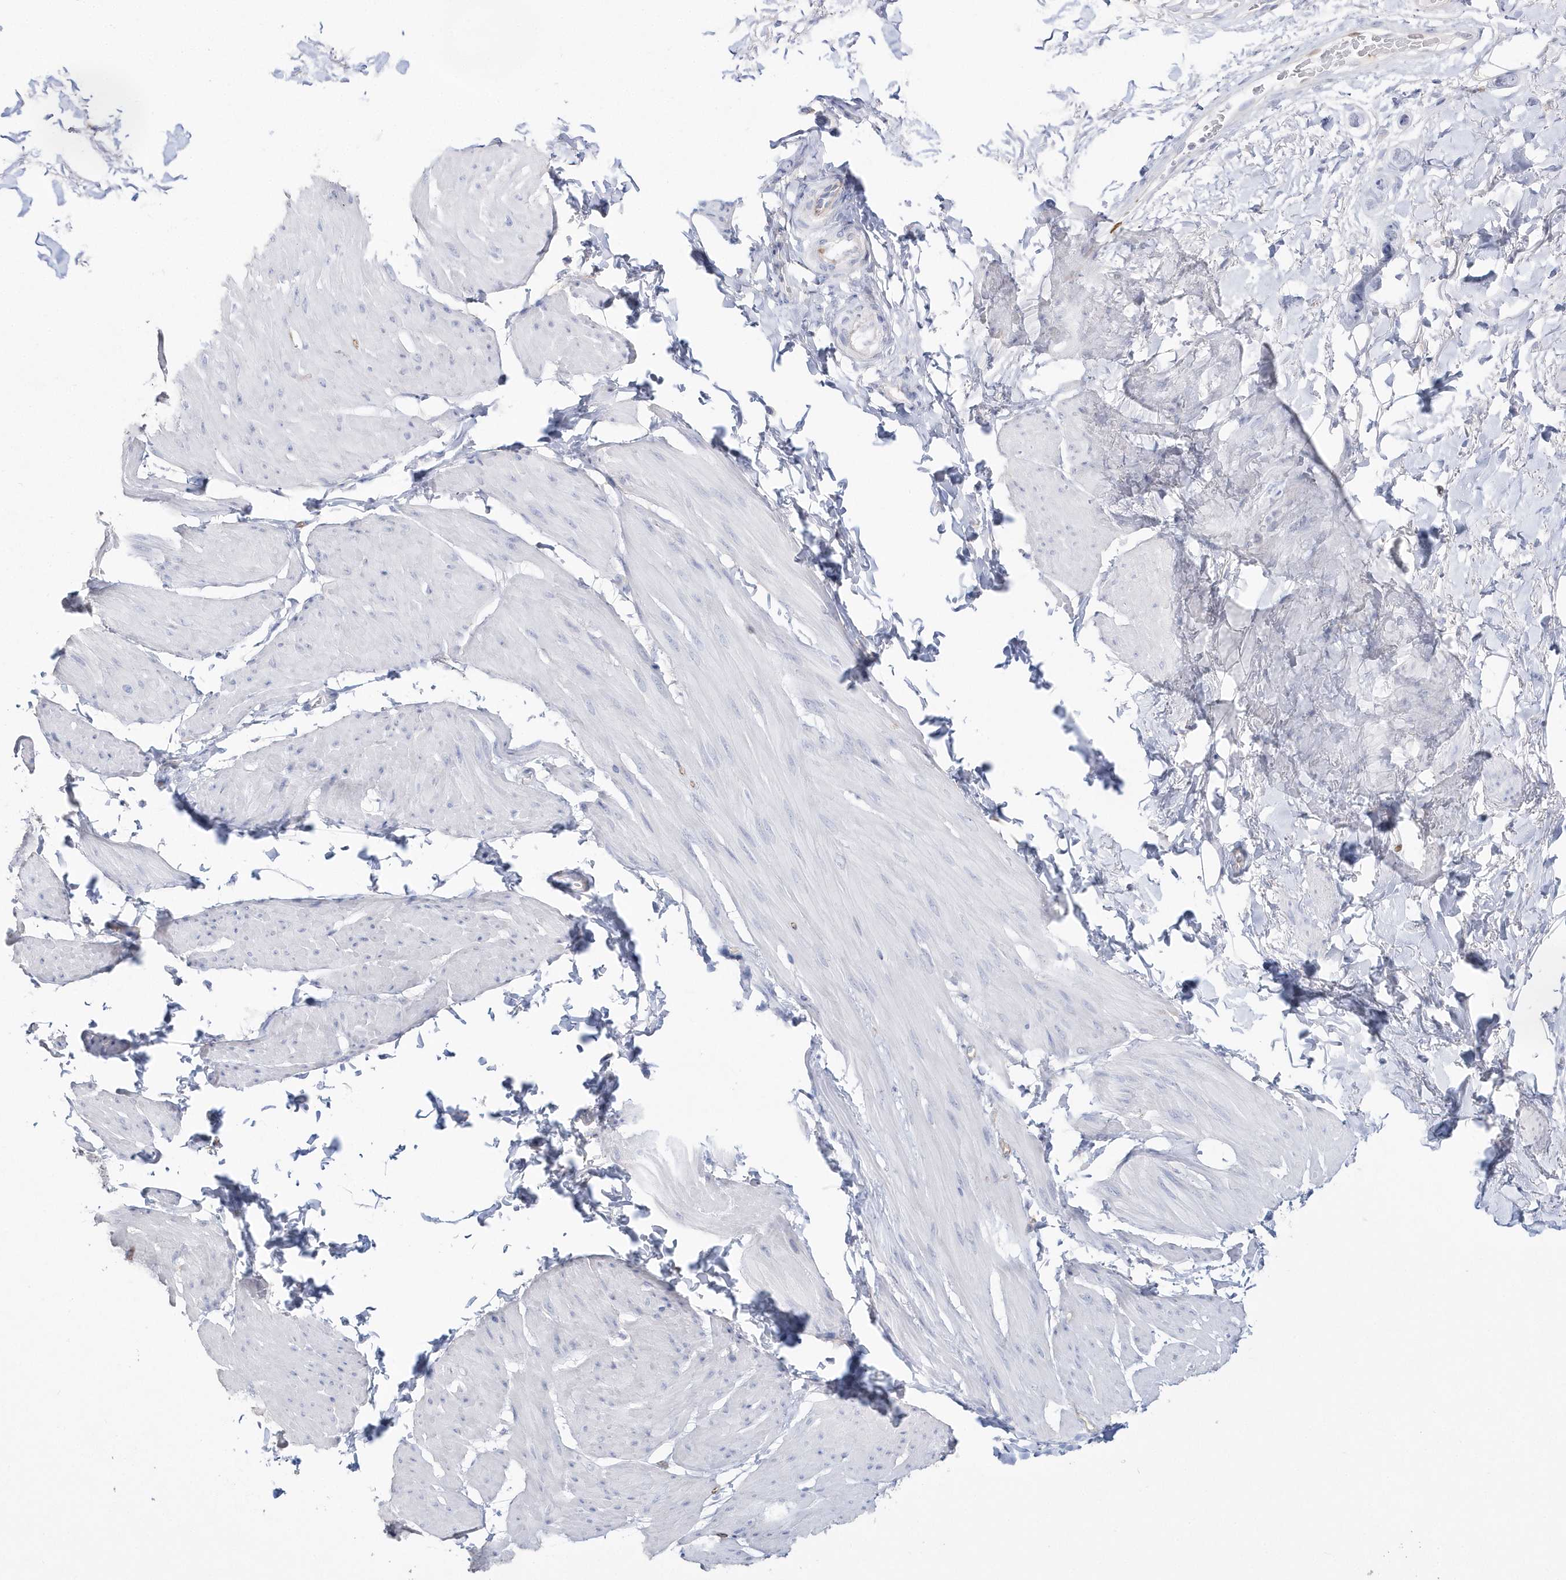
{"staining": {"intensity": "negative", "quantity": "none", "location": "none"}, "tissue": "smooth muscle", "cell_type": "Smooth muscle cells", "image_type": "normal", "snomed": [{"axis": "morphology", "description": "Urothelial carcinoma, High grade"}, {"axis": "topography", "description": "Urinary bladder"}], "caption": "The image reveals no significant positivity in smooth muscle cells of smooth muscle. The staining was performed using DAB to visualize the protein expression in brown, while the nuclei were stained in blue with hematoxylin (Magnification: 20x).", "gene": "TMCO6", "patient": {"sex": "male", "age": 46}}